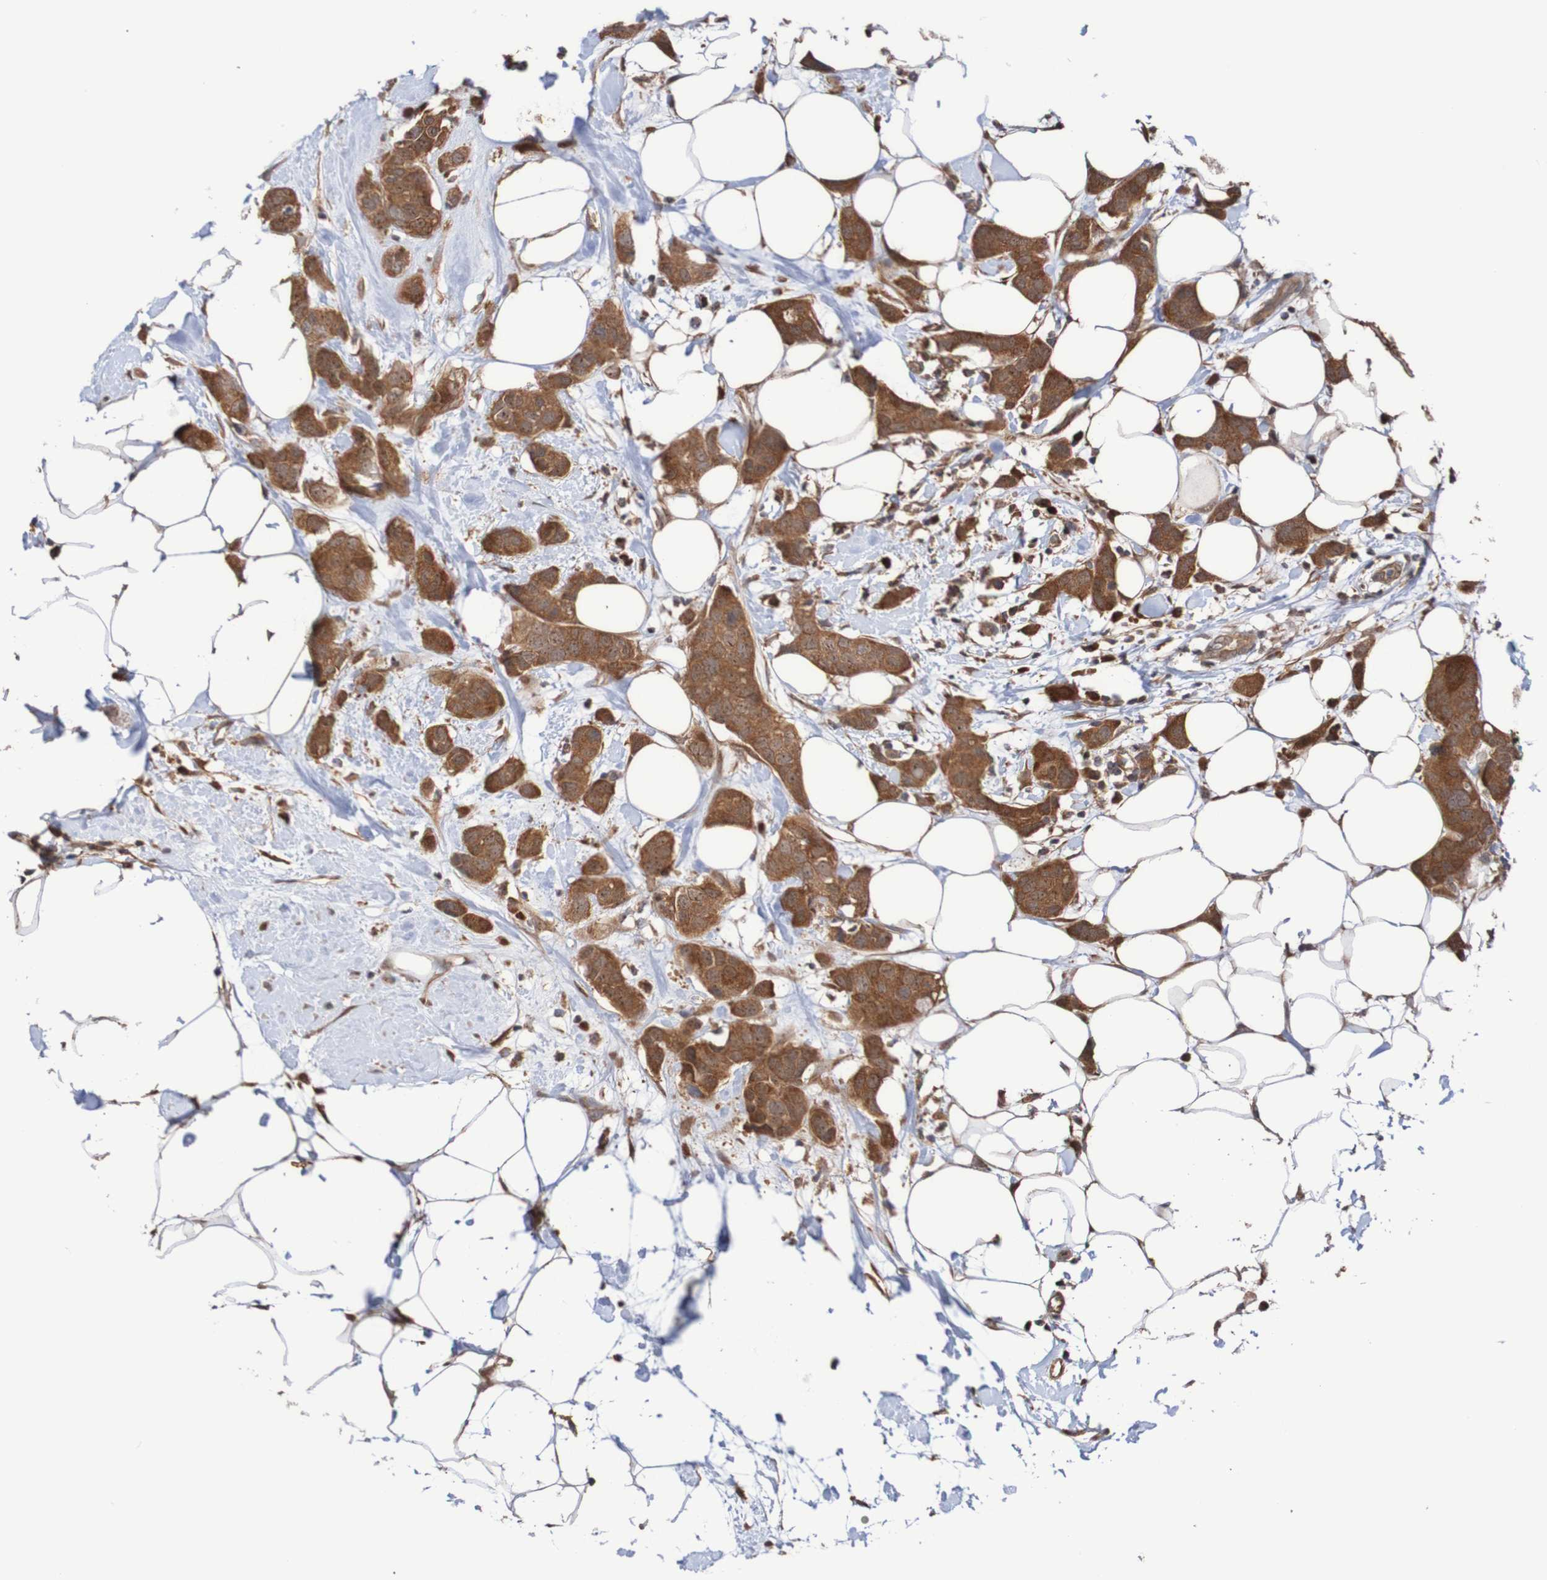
{"staining": {"intensity": "moderate", "quantity": ">75%", "location": "cytoplasmic/membranous"}, "tissue": "breast cancer", "cell_type": "Tumor cells", "image_type": "cancer", "snomed": [{"axis": "morphology", "description": "Normal tissue, NOS"}, {"axis": "morphology", "description": "Duct carcinoma"}, {"axis": "topography", "description": "Breast"}], "caption": "Tumor cells demonstrate moderate cytoplasmic/membranous staining in about >75% of cells in breast cancer (invasive ductal carcinoma).", "gene": "PHPT1", "patient": {"sex": "female", "age": 50}}